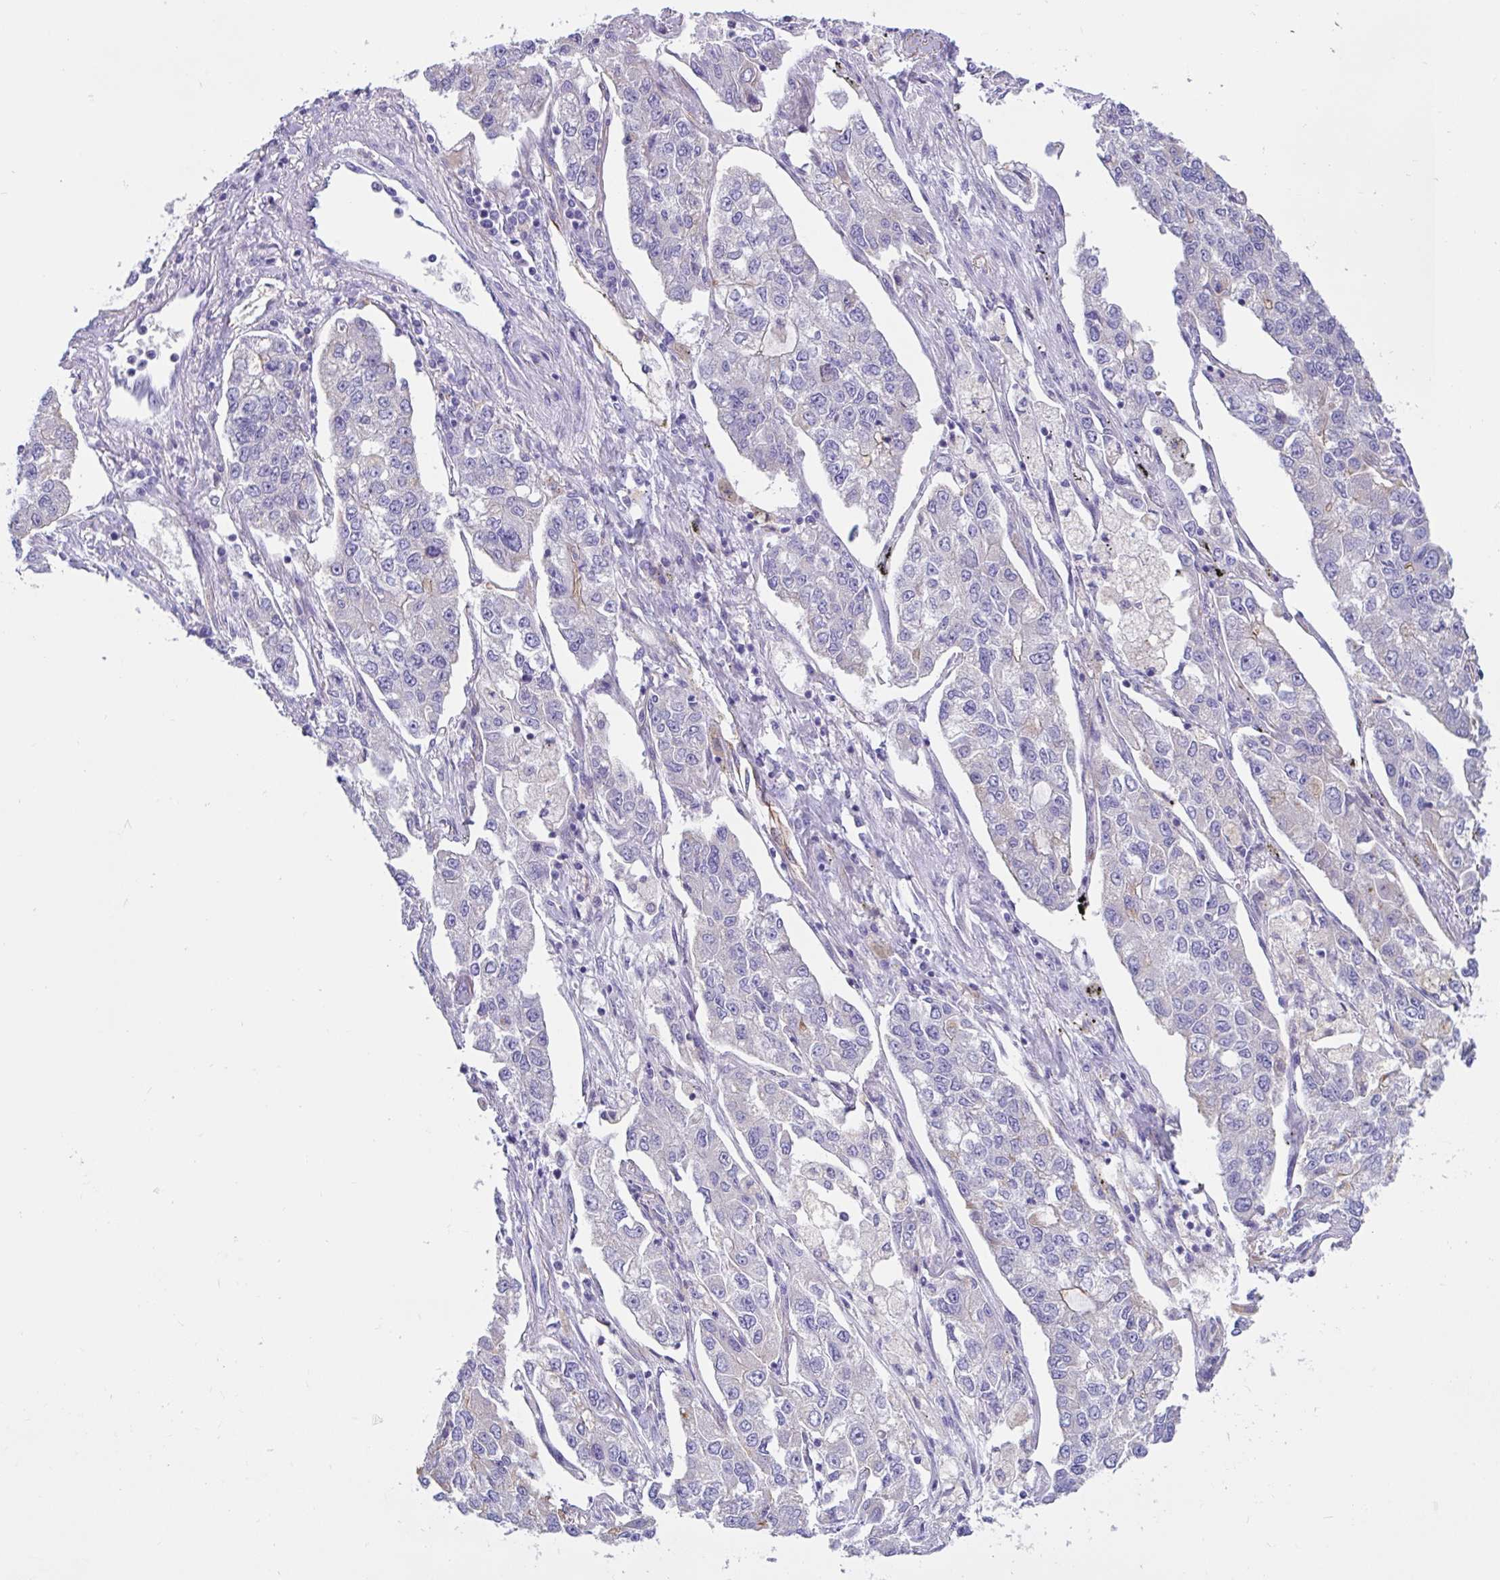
{"staining": {"intensity": "negative", "quantity": "none", "location": "none"}, "tissue": "lung cancer", "cell_type": "Tumor cells", "image_type": "cancer", "snomed": [{"axis": "morphology", "description": "Adenocarcinoma, NOS"}, {"axis": "topography", "description": "Lung"}], "caption": "Human adenocarcinoma (lung) stained for a protein using IHC exhibits no expression in tumor cells.", "gene": "RPL22L1", "patient": {"sex": "male", "age": 49}}